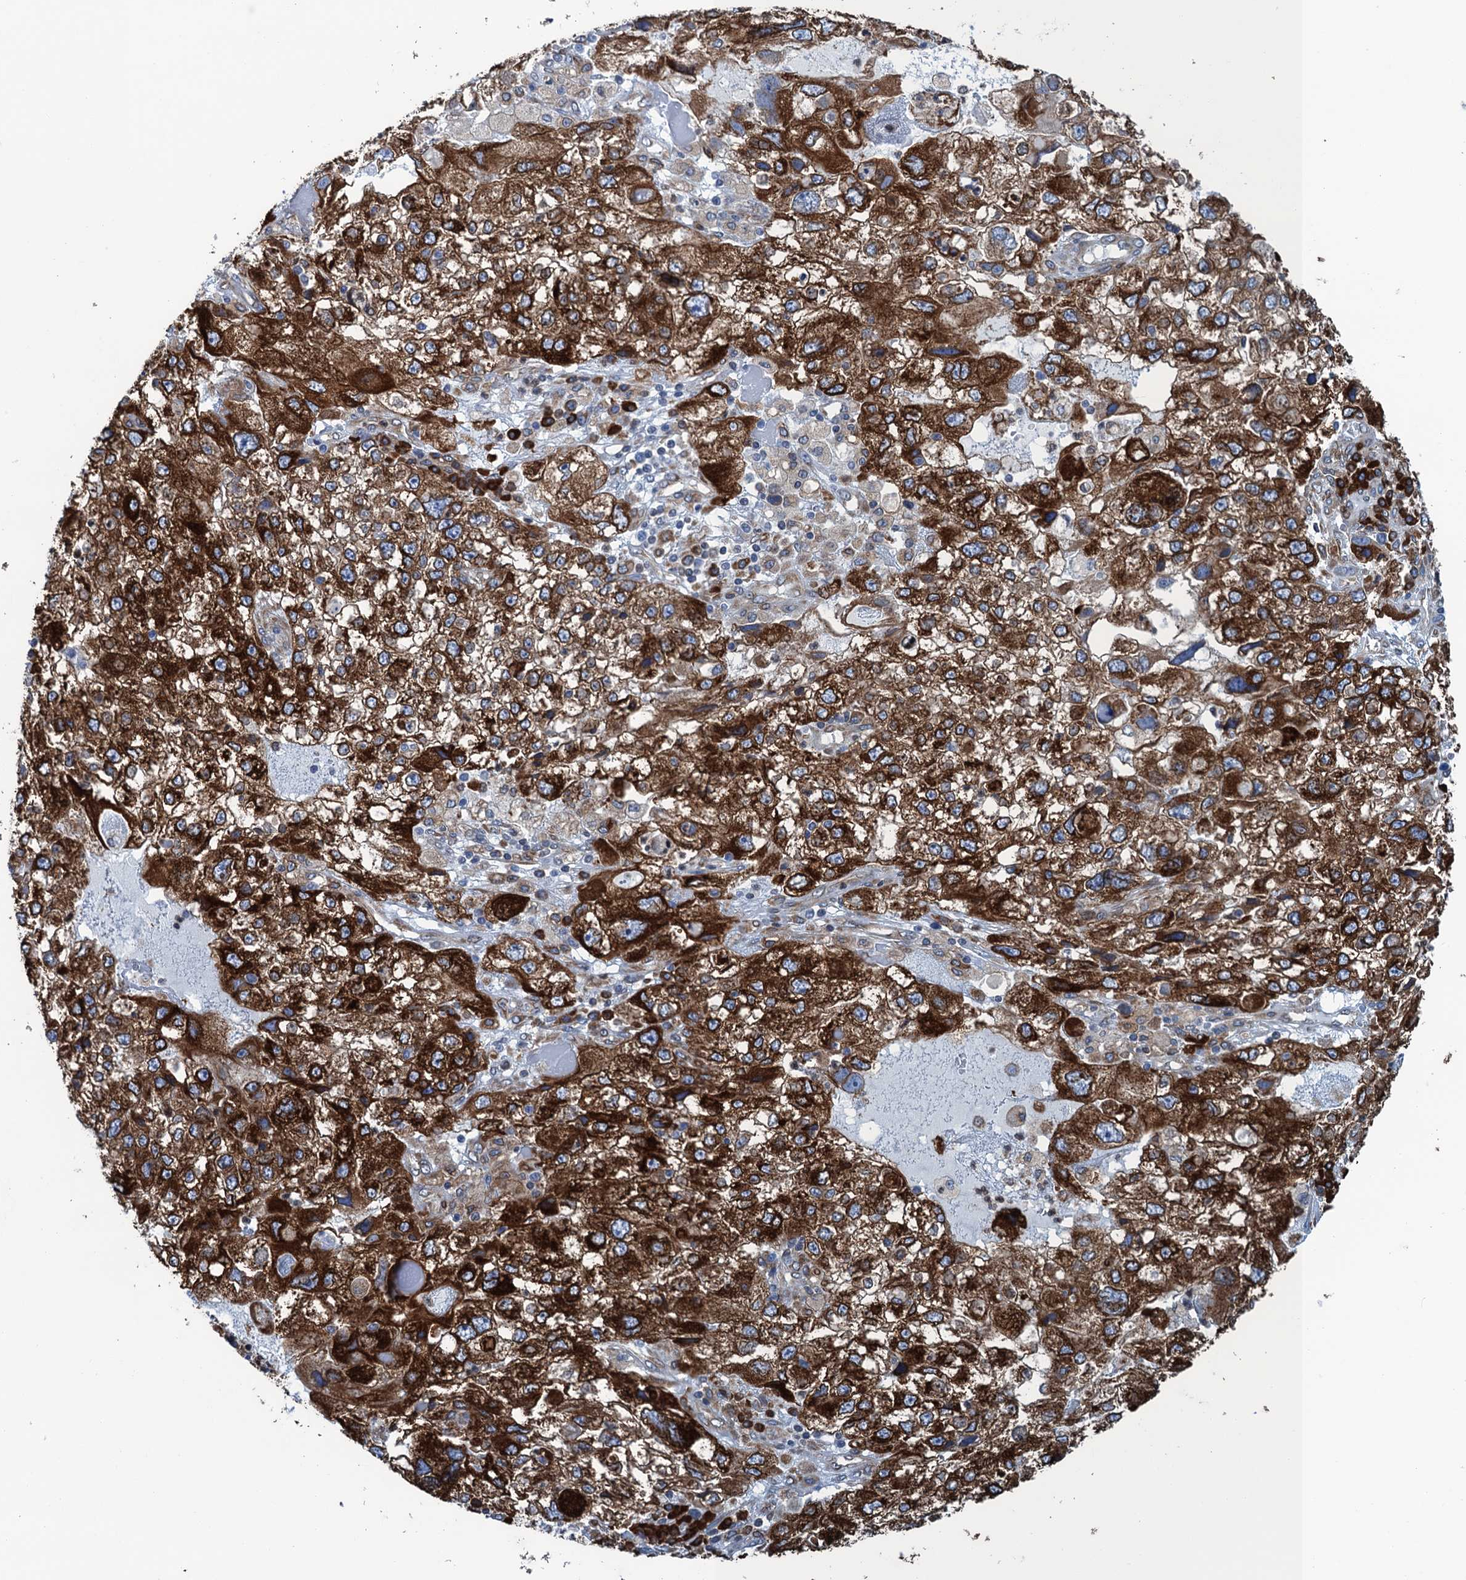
{"staining": {"intensity": "strong", "quantity": ">75%", "location": "cytoplasmic/membranous"}, "tissue": "endometrial cancer", "cell_type": "Tumor cells", "image_type": "cancer", "snomed": [{"axis": "morphology", "description": "Adenocarcinoma, NOS"}, {"axis": "topography", "description": "Endometrium"}], "caption": "About >75% of tumor cells in endometrial adenocarcinoma display strong cytoplasmic/membranous protein positivity as visualized by brown immunohistochemical staining.", "gene": "TMEM205", "patient": {"sex": "female", "age": 49}}